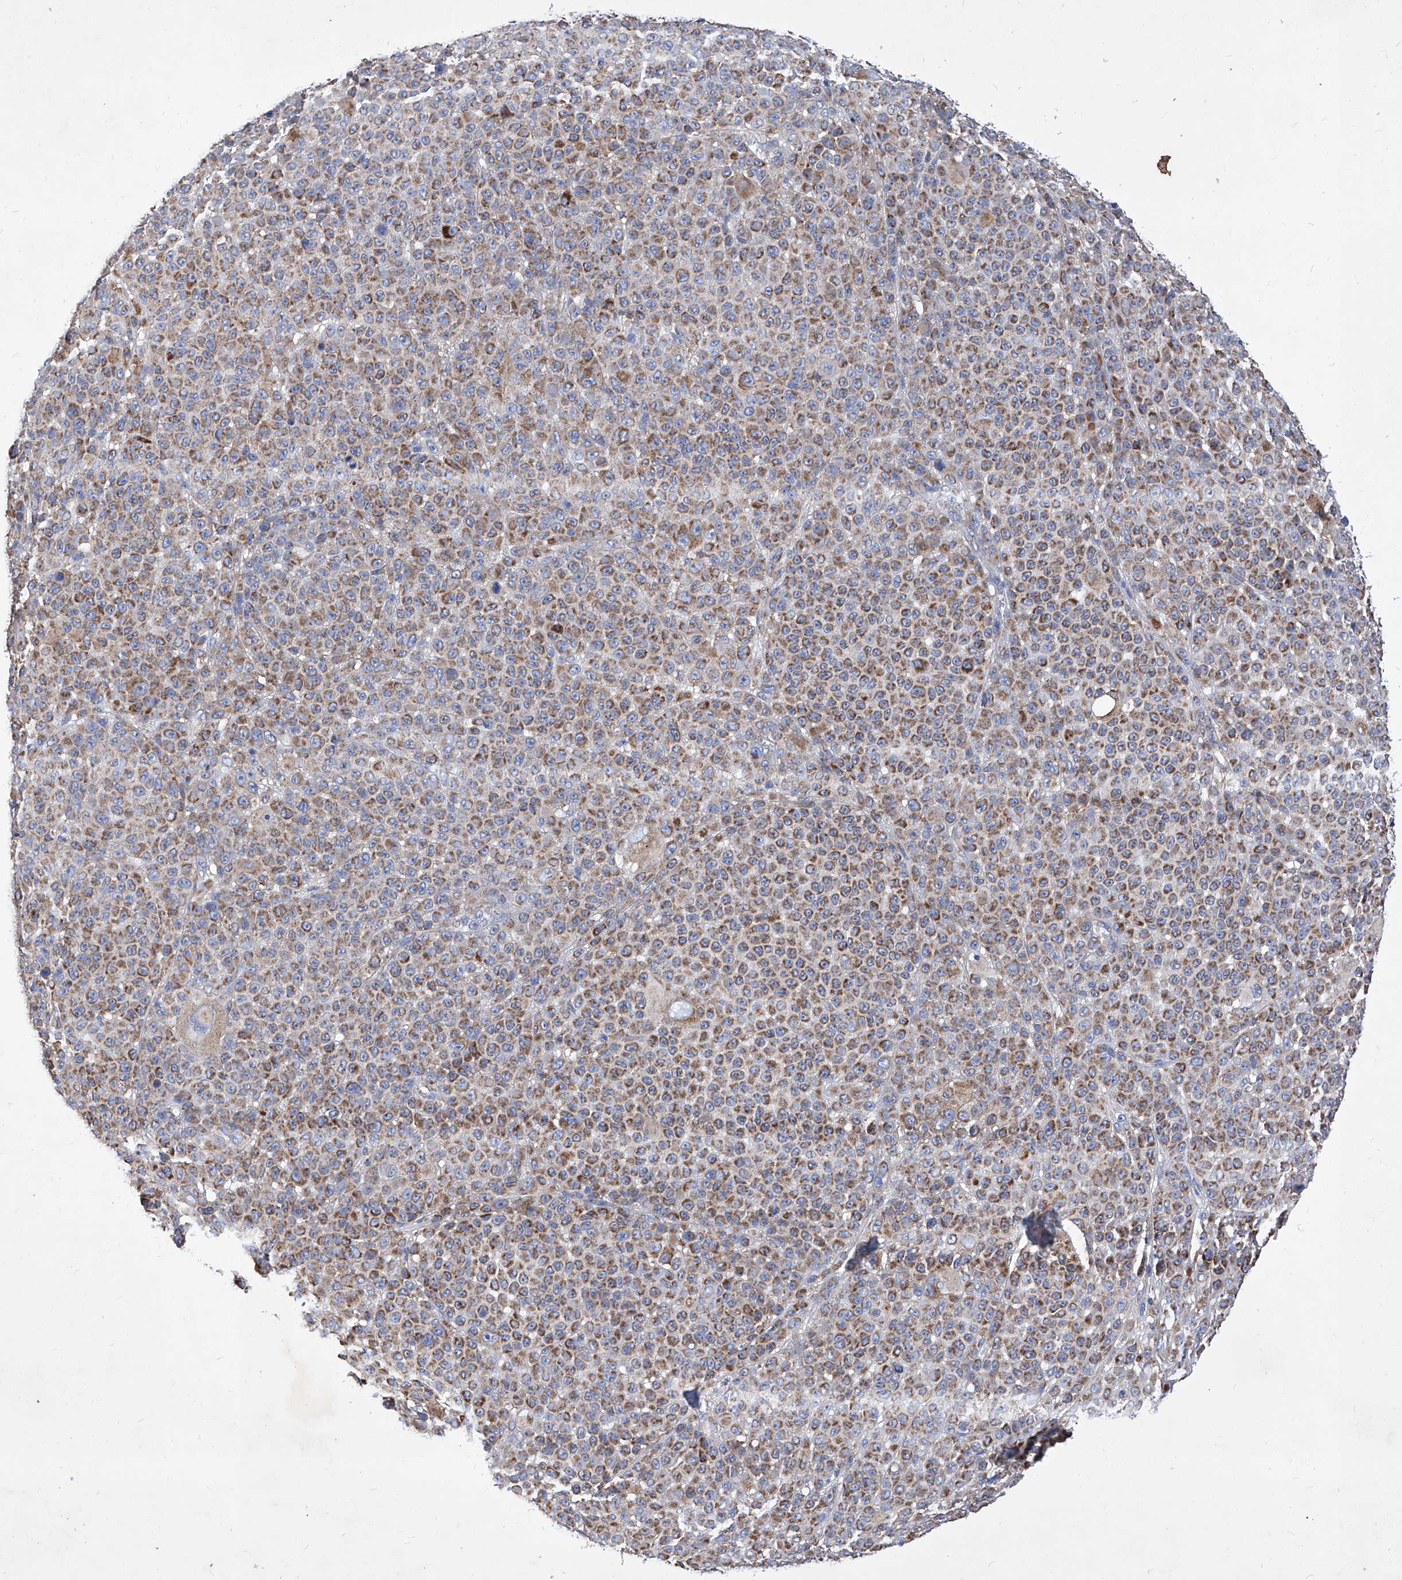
{"staining": {"intensity": "moderate", "quantity": ">75%", "location": "cytoplasmic/membranous"}, "tissue": "melanoma", "cell_type": "Tumor cells", "image_type": "cancer", "snomed": [{"axis": "morphology", "description": "Malignant melanoma, NOS"}, {"axis": "topography", "description": "Skin"}], "caption": "Immunohistochemistry image of human malignant melanoma stained for a protein (brown), which shows medium levels of moderate cytoplasmic/membranous expression in approximately >75% of tumor cells.", "gene": "HRNR", "patient": {"sex": "female", "age": 94}}